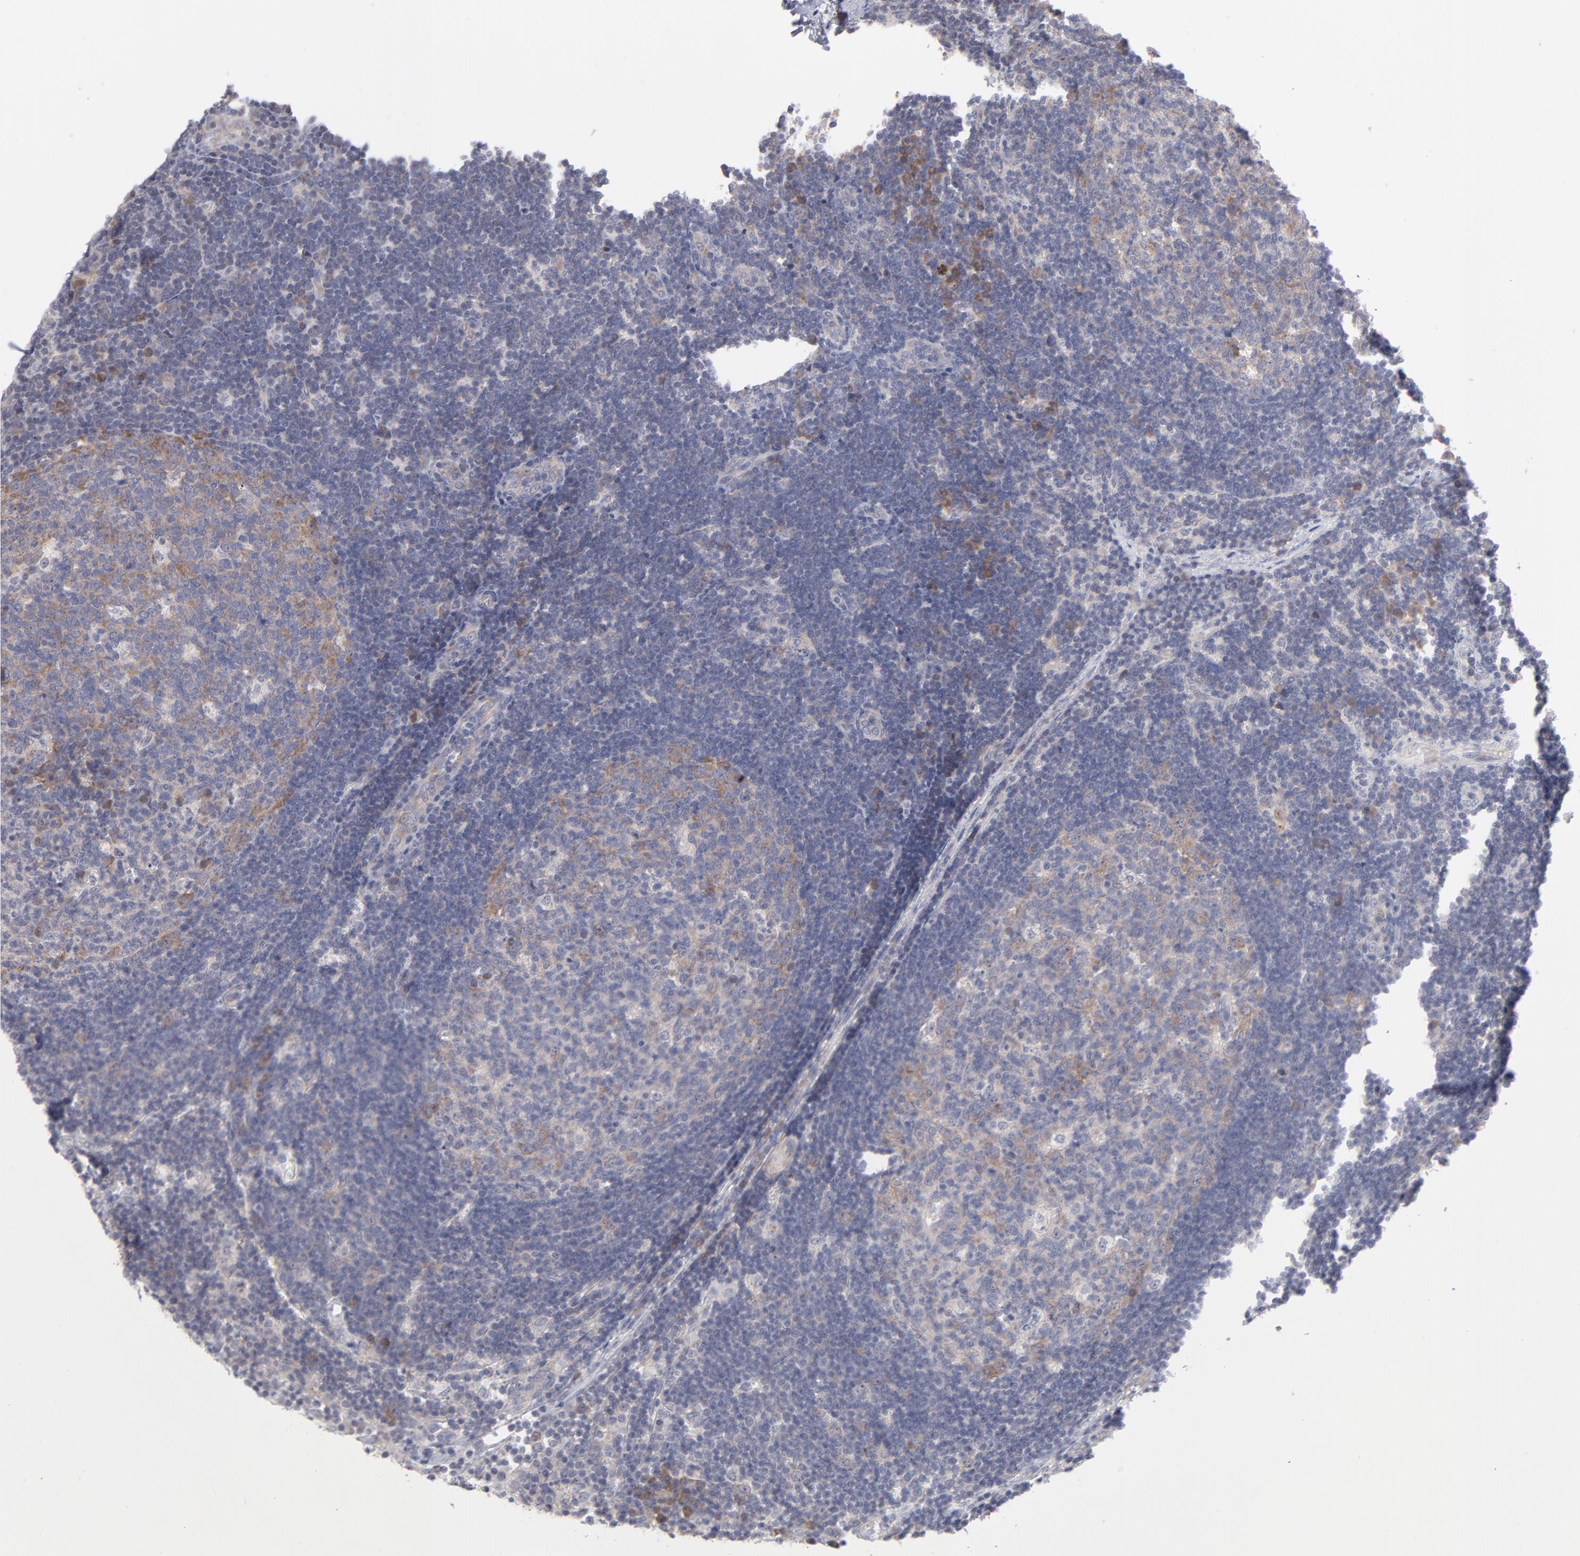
{"staining": {"intensity": "weak", "quantity": ">75%", "location": "cytoplasmic/membranous"}, "tissue": "lymph node", "cell_type": "Germinal center cells", "image_type": "normal", "snomed": [{"axis": "morphology", "description": "Normal tissue, NOS"}, {"axis": "morphology", "description": "Squamous cell carcinoma, metastatic, NOS"}, {"axis": "topography", "description": "Lymph node"}], "caption": "A low amount of weak cytoplasmic/membranous staining is appreciated in approximately >75% of germinal center cells in normal lymph node.", "gene": "RPS24", "patient": {"sex": "female", "age": 53}}